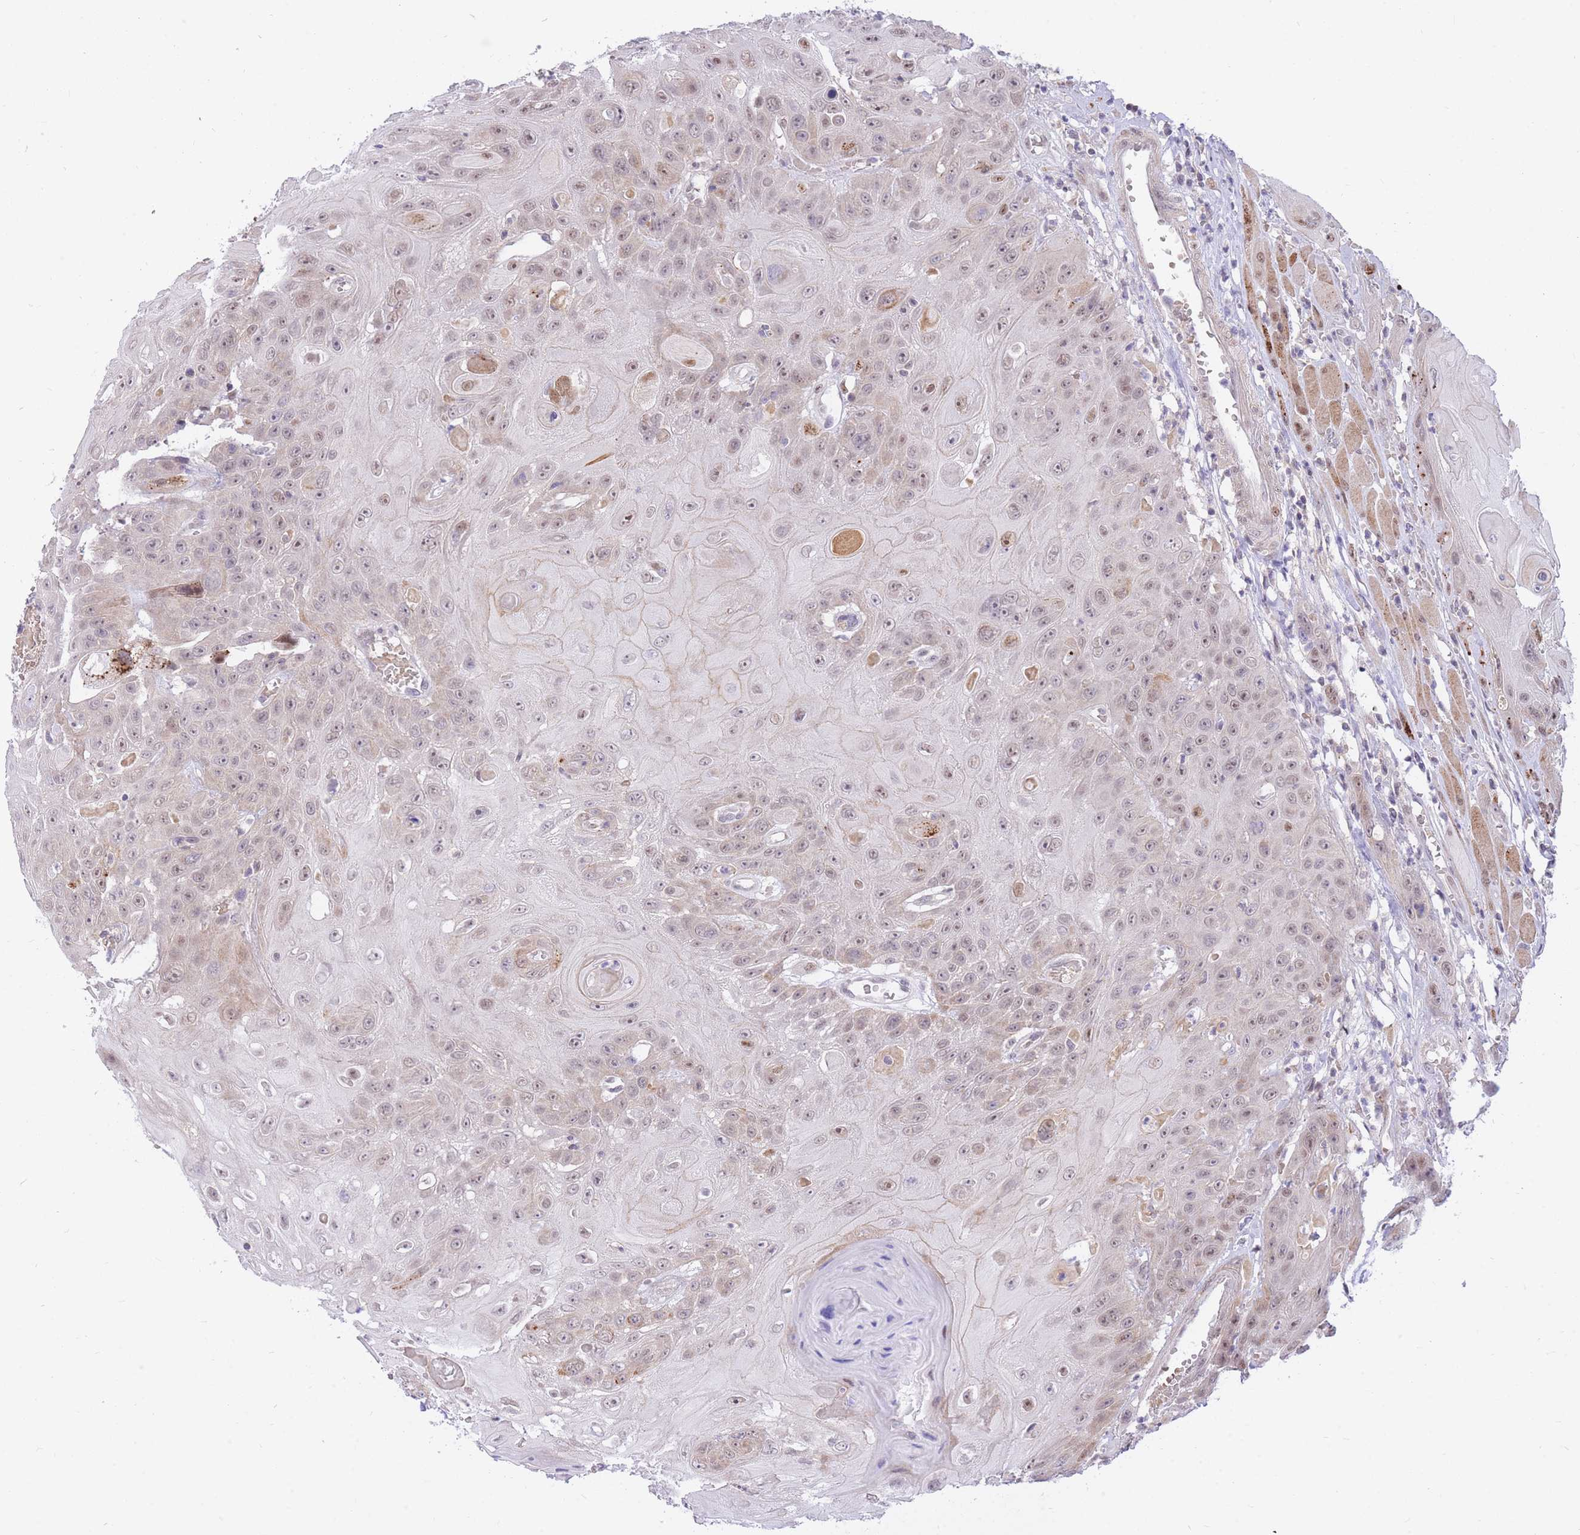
{"staining": {"intensity": "weak", "quantity": "<25%", "location": "nuclear"}, "tissue": "head and neck cancer", "cell_type": "Tumor cells", "image_type": "cancer", "snomed": [{"axis": "morphology", "description": "Squamous cell carcinoma, NOS"}, {"axis": "topography", "description": "Head-Neck"}], "caption": "Squamous cell carcinoma (head and neck) was stained to show a protein in brown. There is no significant positivity in tumor cells.", "gene": "MINDY2", "patient": {"sex": "female", "age": 59}}